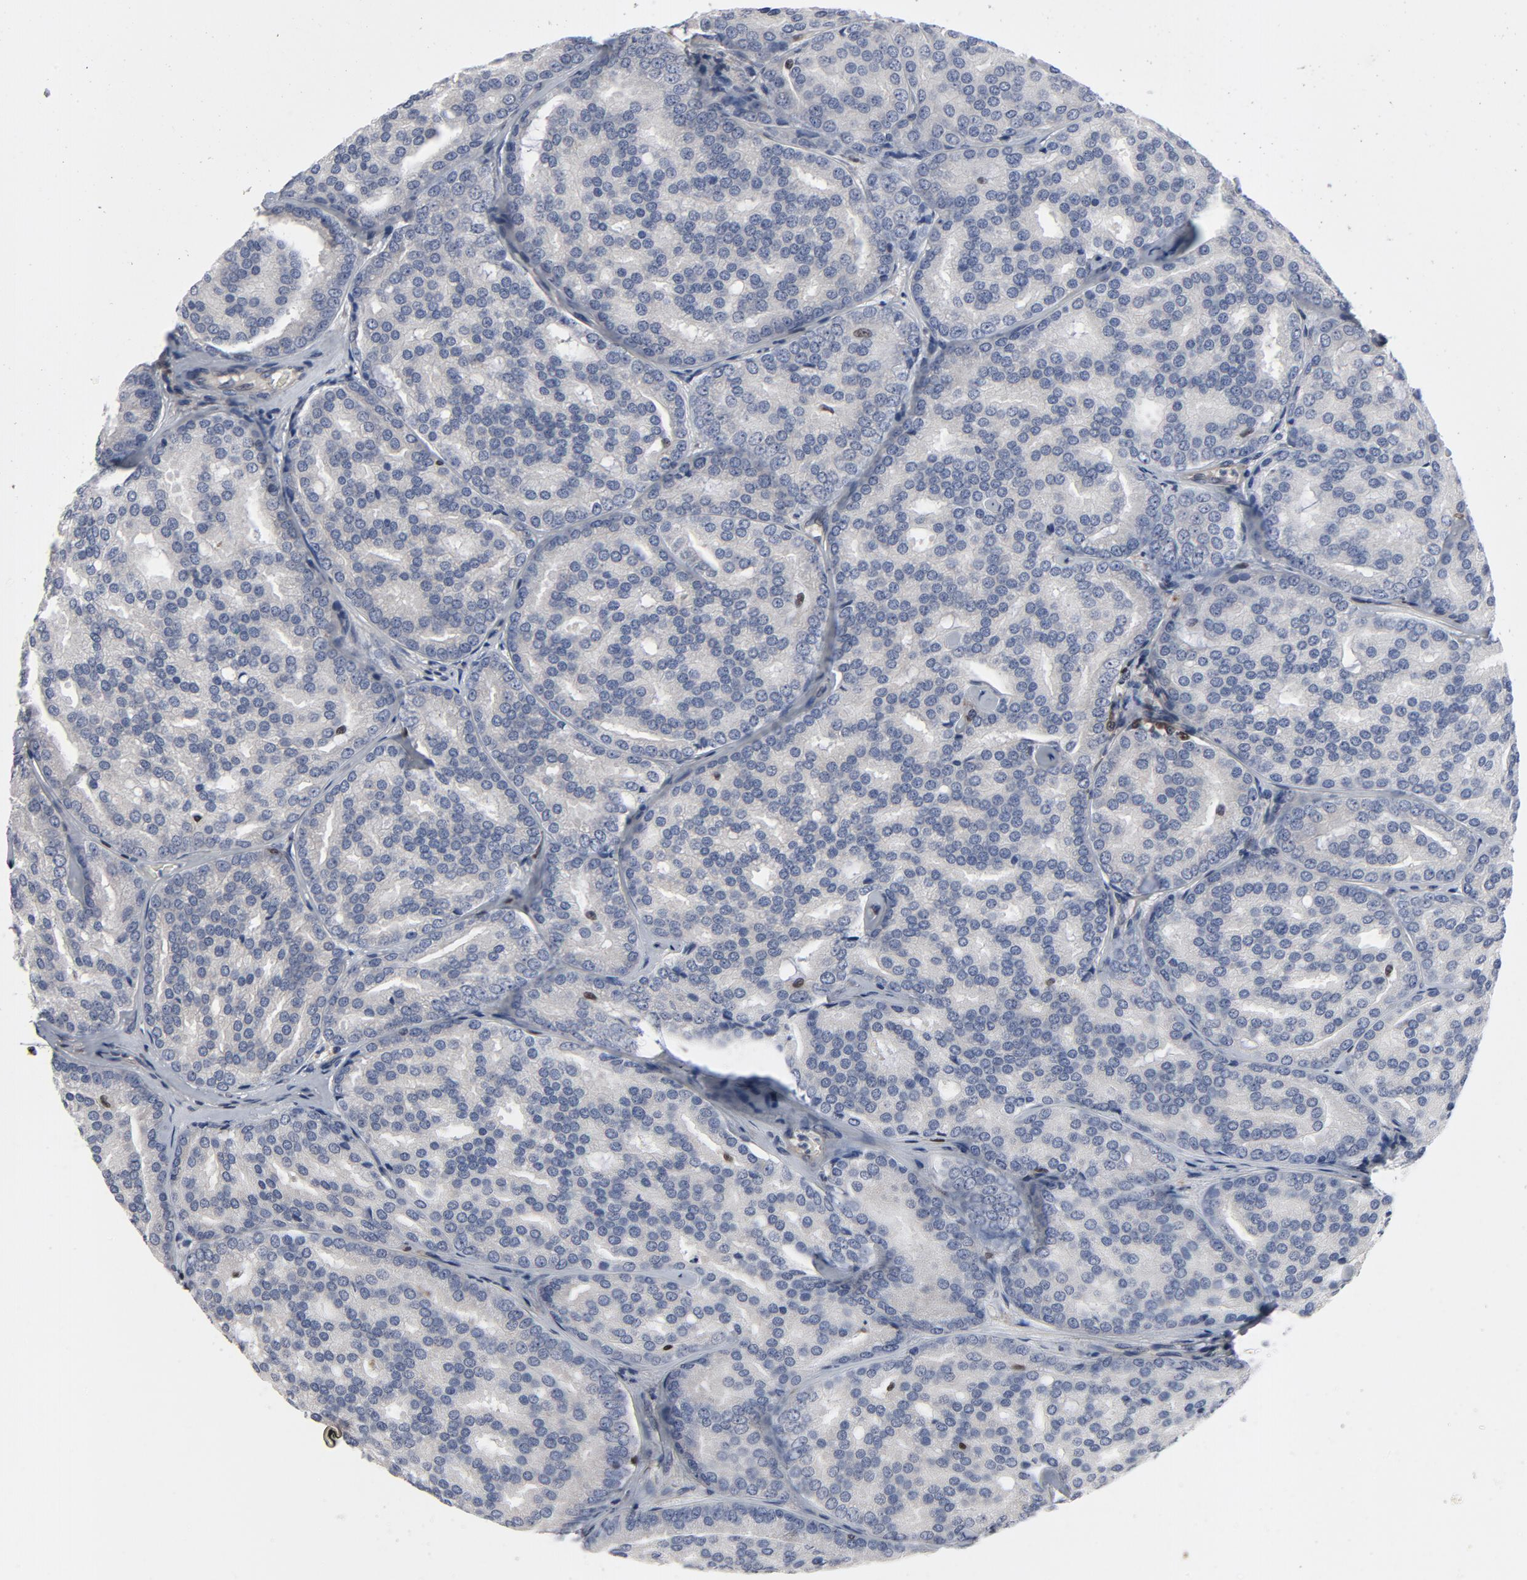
{"staining": {"intensity": "negative", "quantity": "none", "location": "none"}, "tissue": "prostate cancer", "cell_type": "Tumor cells", "image_type": "cancer", "snomed": [{"axis": "morphology", "description": "Adenocarcinoma, High grade"}, {"axis": "topography", "description": "Prostate"}], "caption": "This is a micrograph of immunohistochemistry staining of prostate adenocarcinoma (high-grade), which shows no positivity in tumor cells.", "gene": "NFKB1", "patient": {"sex": "male", "age": 64}}